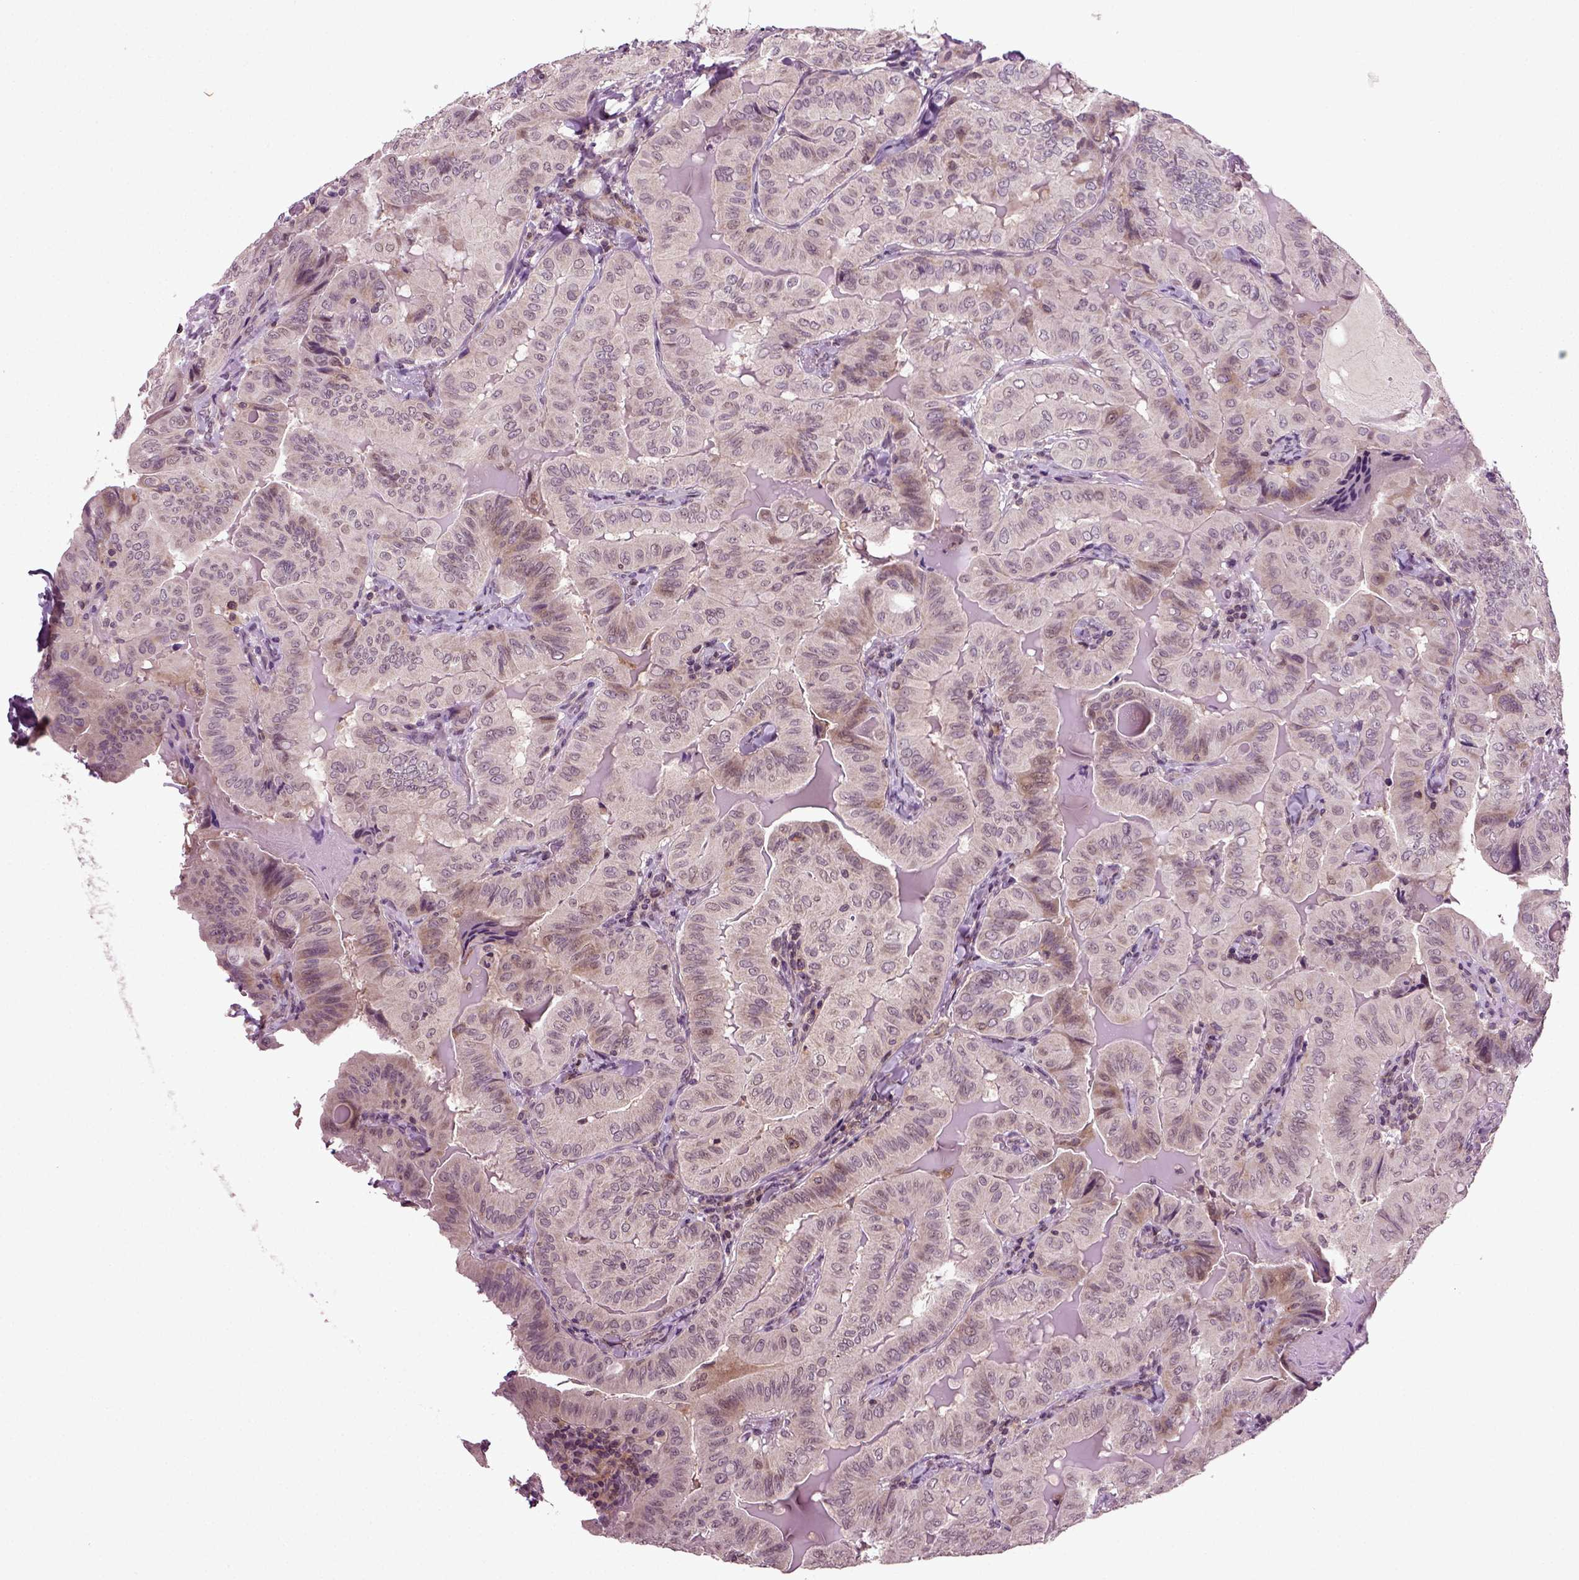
{"staining": {"intensity": "moderate", "quantity": "<25%", "location": "cytoplasmic/membranous"}, "tissue": "thyroid cancer", "cell_type": "Tumor cells", "image_type": "cancer", "snomed": [{"axis": "morphology", "description": "Papillary adenocarcinoma, NOS"}, {"axis": "topography", "description": "Thyroid gland"}], "caption": "Thyroid cancer stained with a protein marker reveals moderate staining in tumor cells.", "gene": "KNSTRN", "patient": {"sex": "female", "age": 68}}